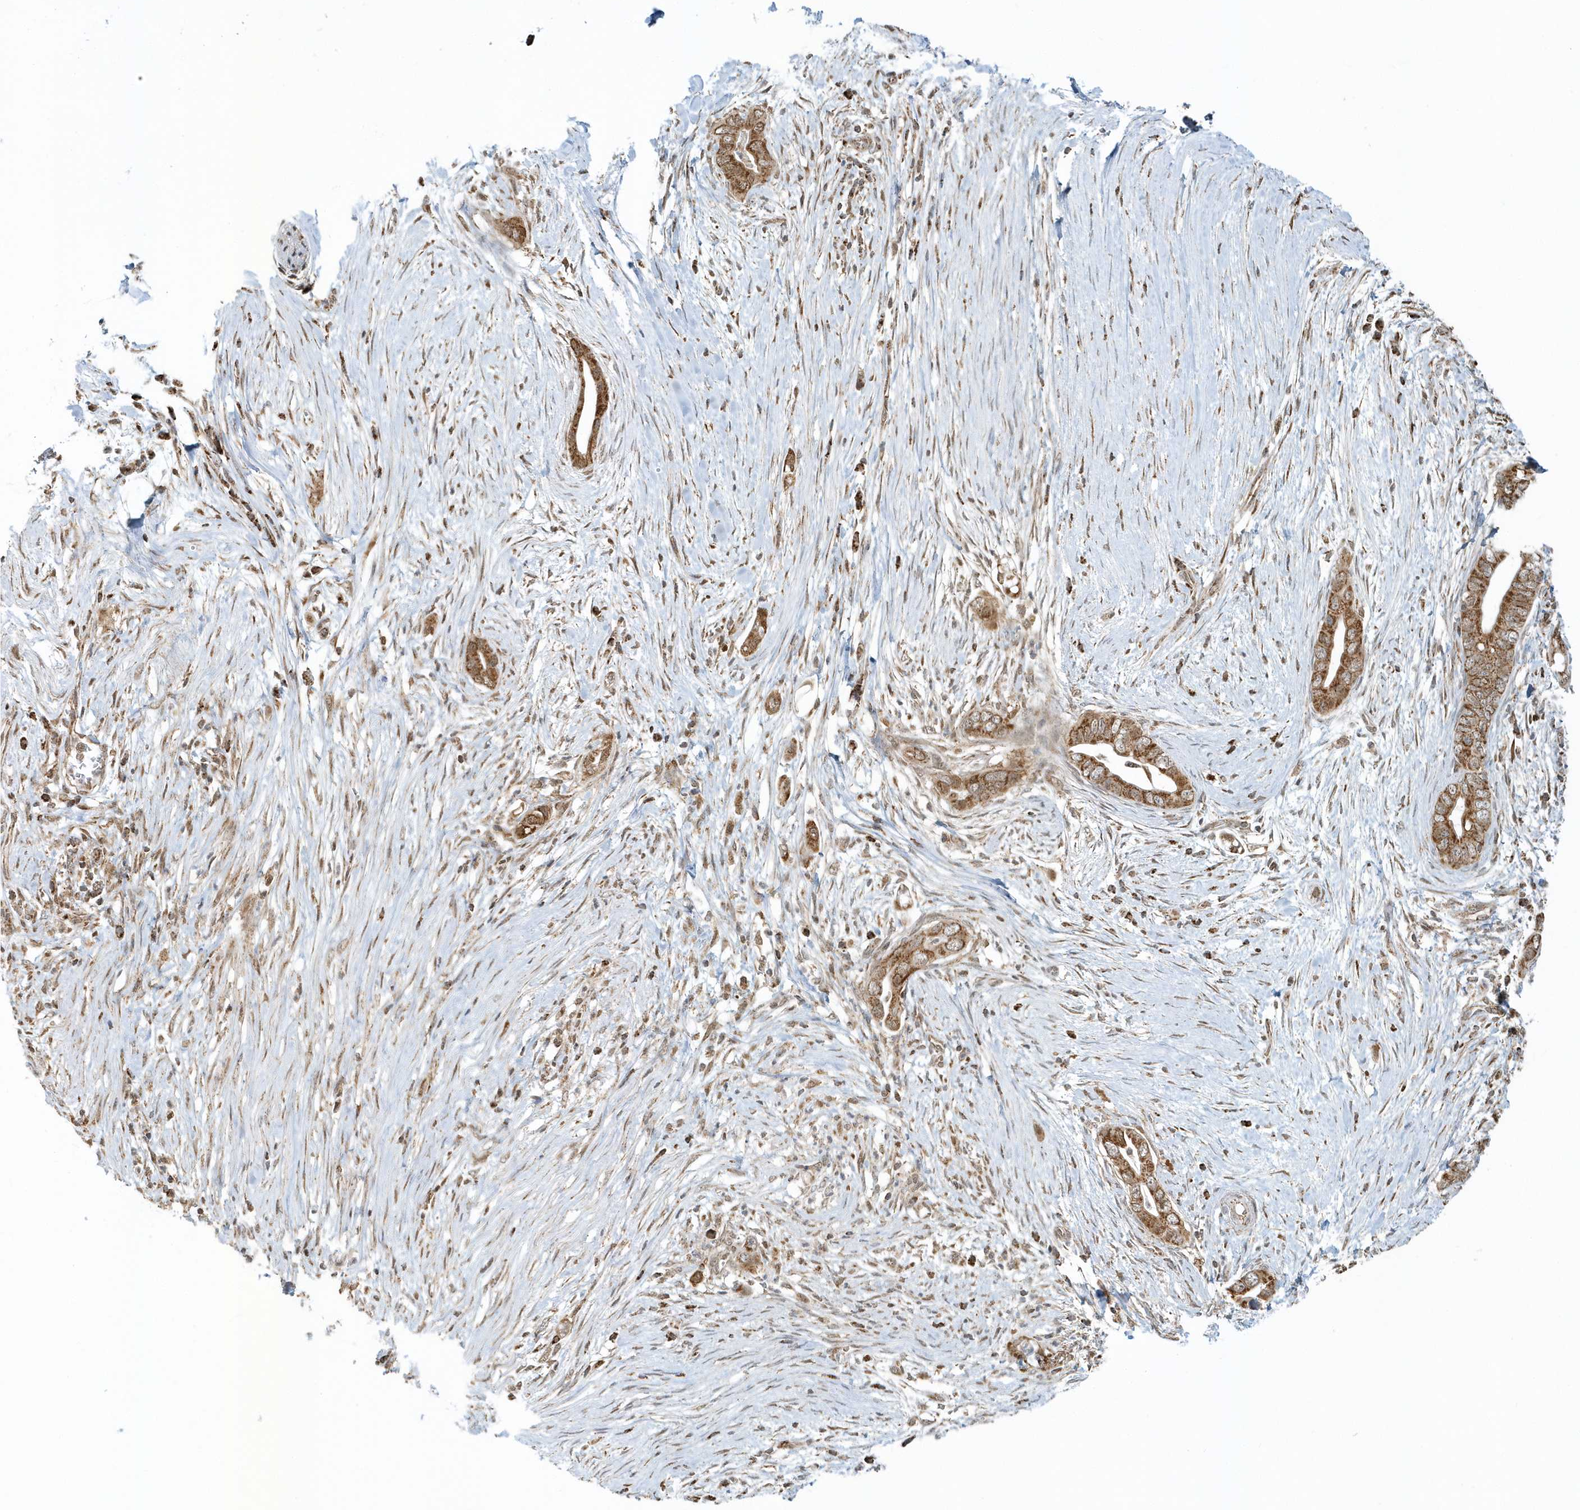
{"staining": {"intensity": "strong", "quantity": ">75%", "location": "cytoplasmic/membranous"}, "tissue": "pancreatic cancer", "cell_type": "Tumor cells", "image_type": "cancer", "snomed": [{"axis": "morphology", "description": "Adenocarcinoma, NOS"}, {"axis": "topography", "description": "Pancreas"}], "caption": "A high amount of strong cytoplasmic/membranous expression is identified in approximately >75% of tumor cells in adenocarcinoma (pancreatic) tissue.", "gene": "PSMD6", "patient": {"sex": "male", "age": 75}}